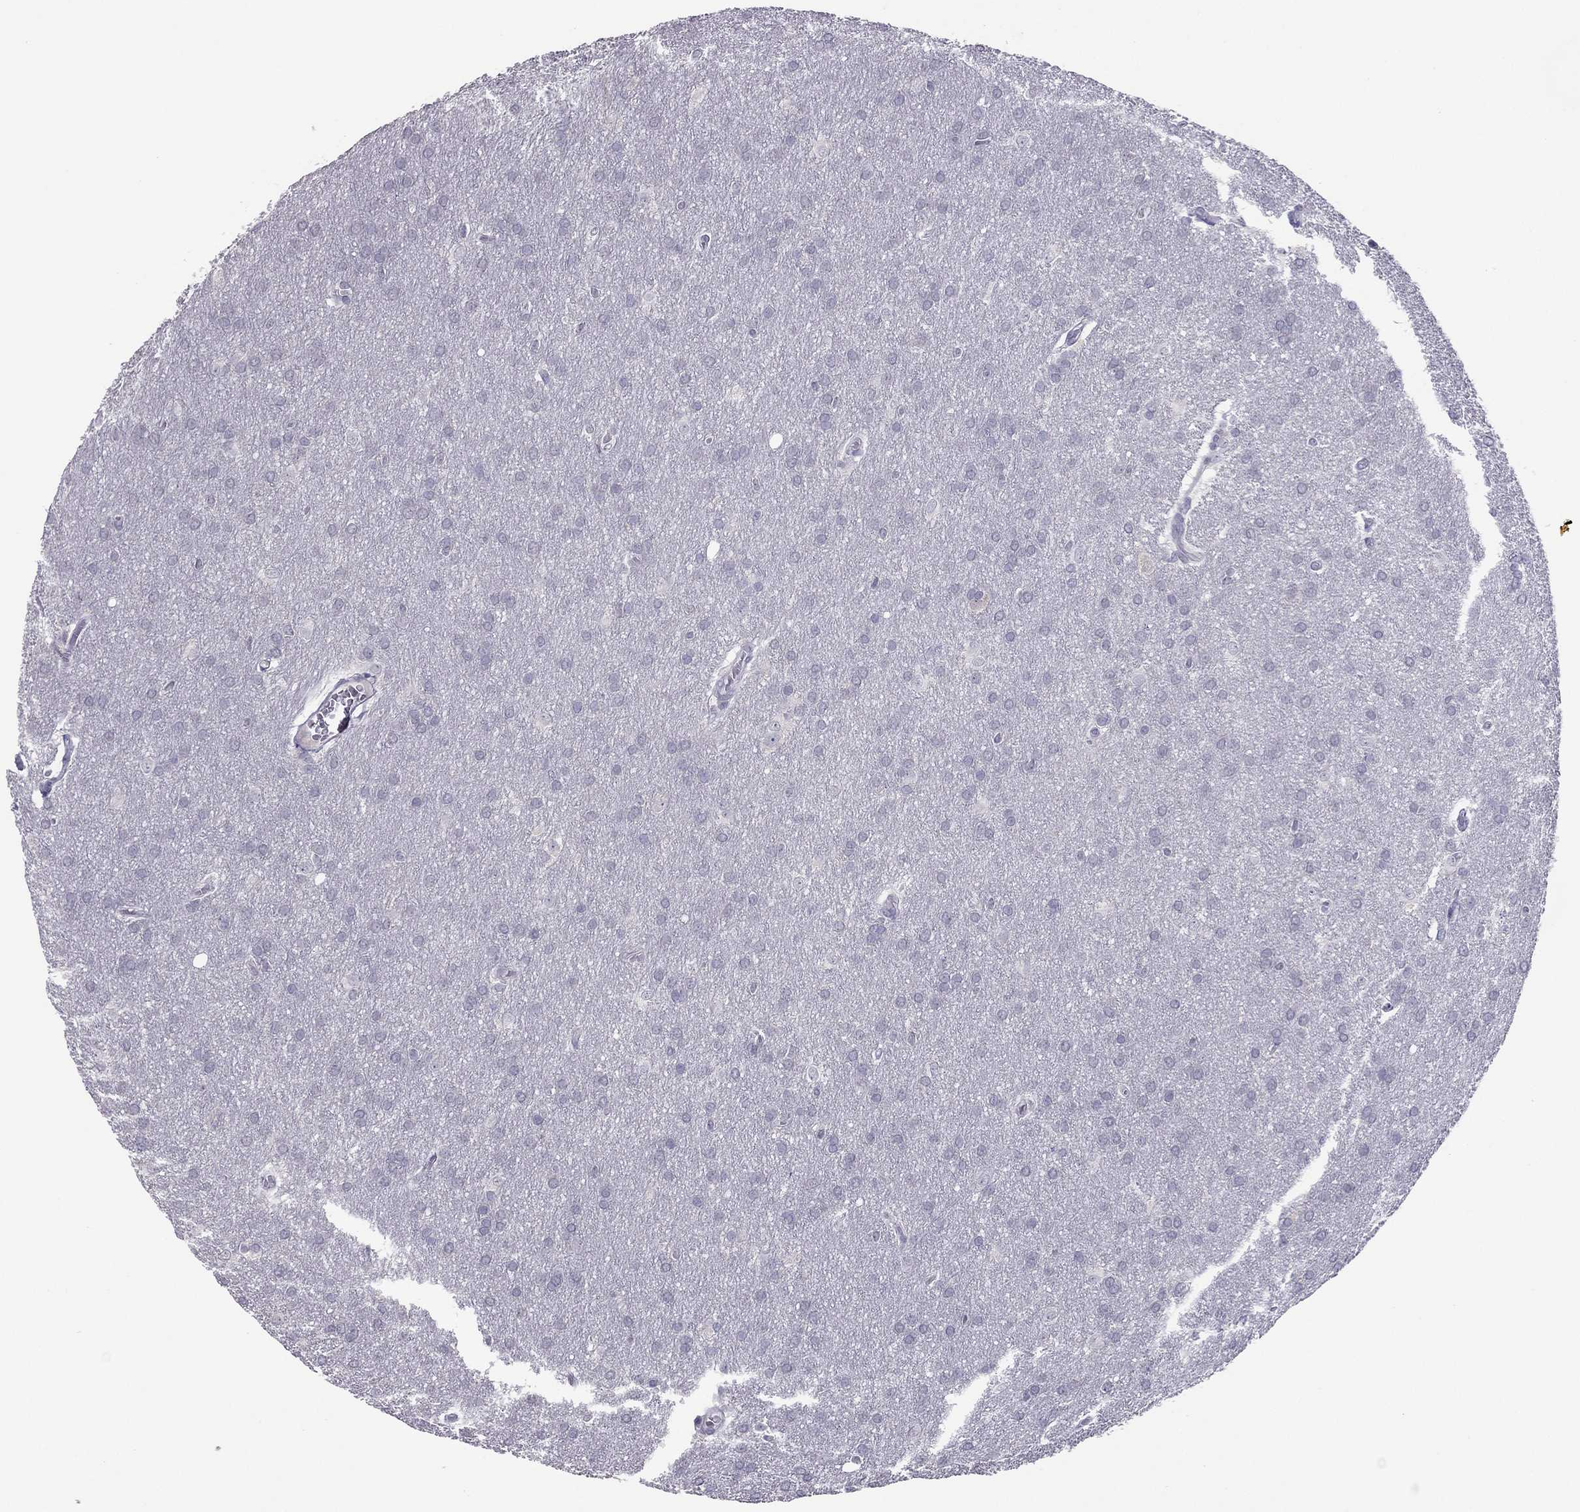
{"staining": {"intensity": "negative", "quantity": "none", "location": "none"}, "tissue": "glioma", "cell_type": "Tumor cells", "image_type": "cancer", "snomed": [{"axis": "morphology", "description": "Glioma, malignant, Low grade"}, {"axis": "topography", "description": "Brain"}], "caption": "This is a histopathology image of immunohistochemistry staining of glioma, which shows no expression in tumor cells.", "gene": "RGS8", "patient": {"sex": "female", "age": 32}}